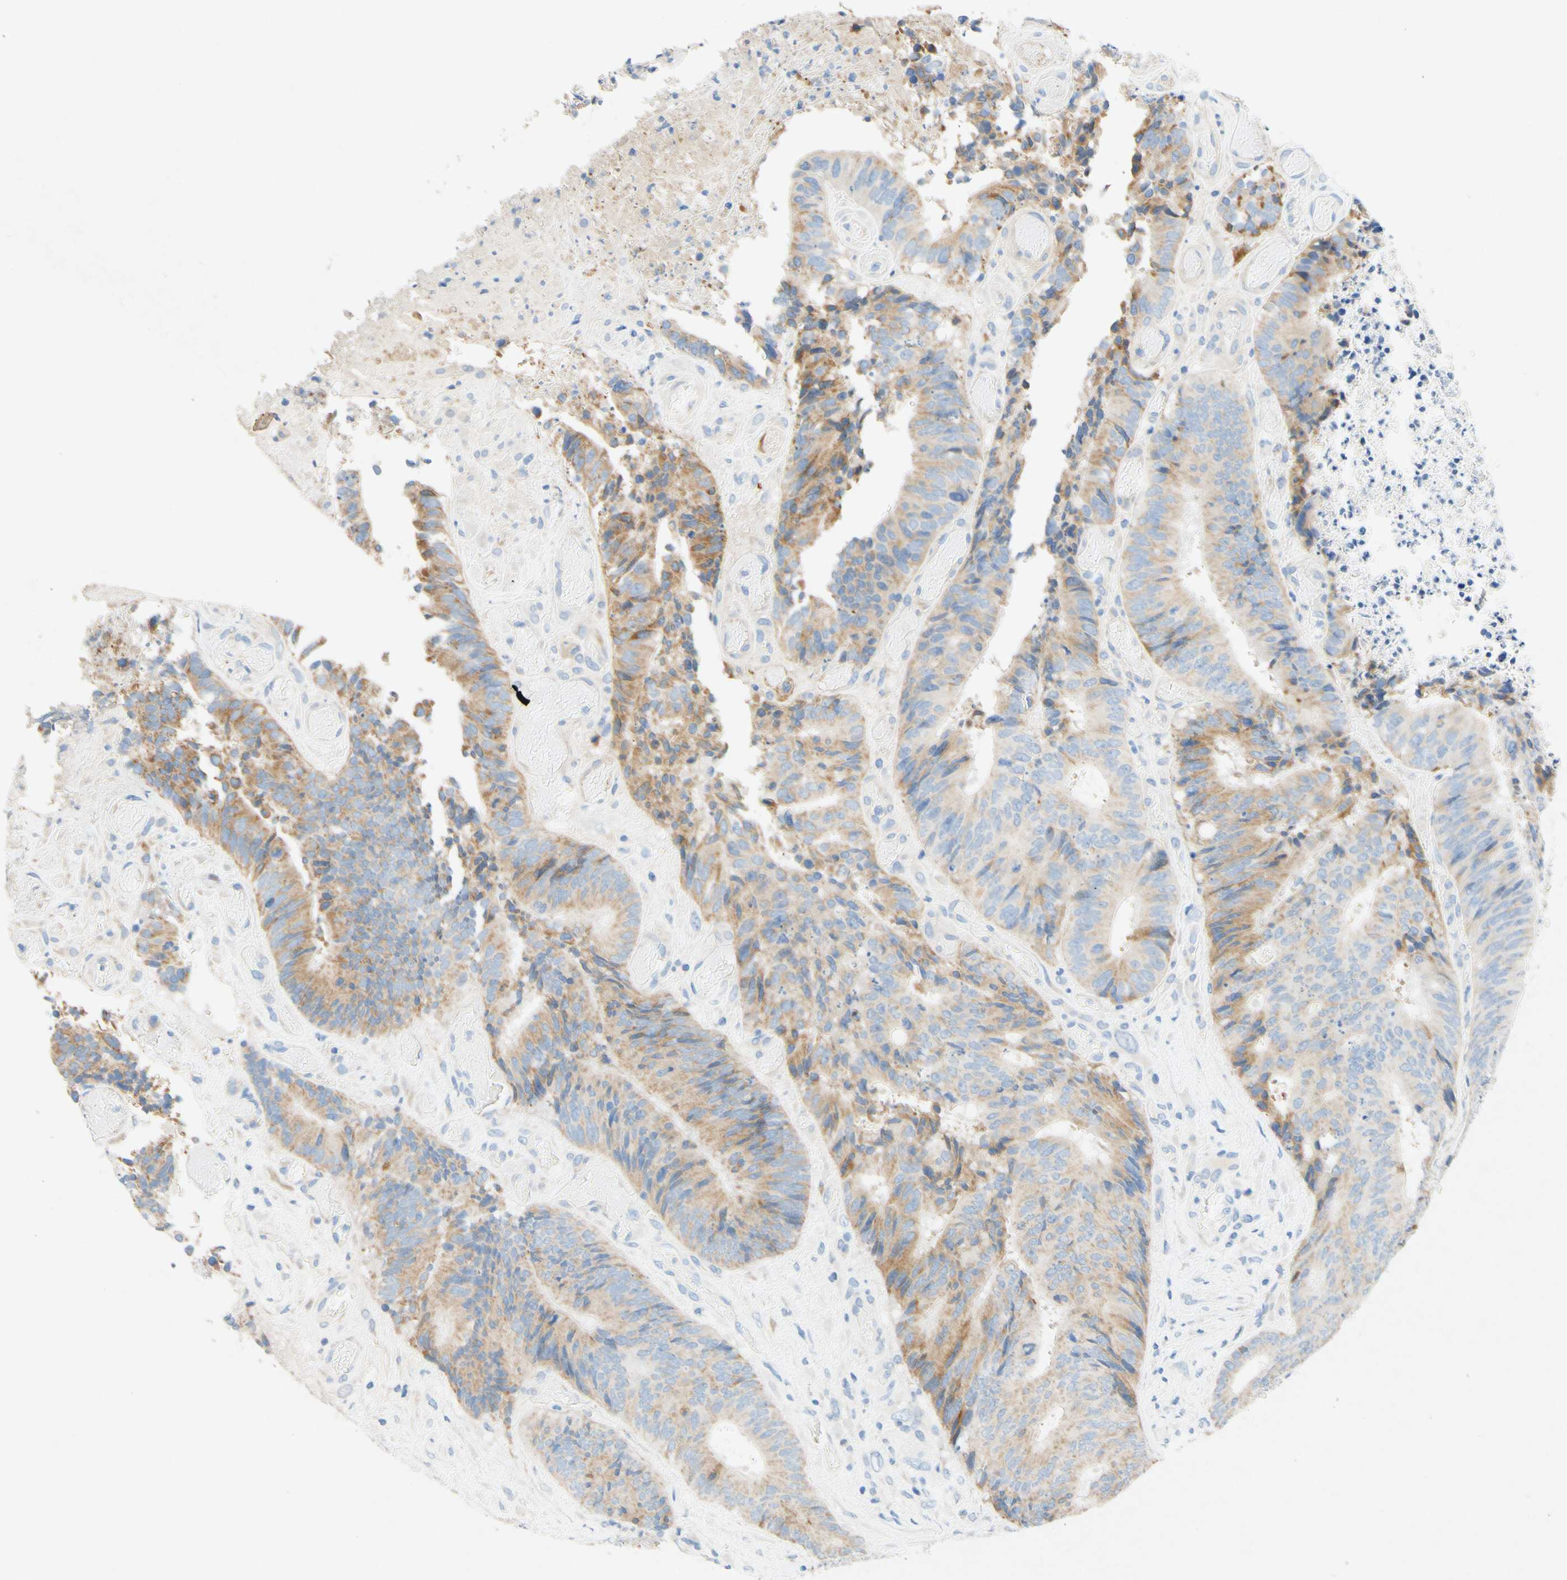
{"staining": {"intensity": "weak", "quantity": "25%-75%", "location": "cytoplasmic/membranous"}, "tissue": "colorectal cancer", "cell_type": "Tumor cells", "image_type": "cancer", "snomed": [{"axis": "morphology", "description": "Adenocarcinoma, NOS"}, {"axis": "topography", "description": "Rectum"}], "caption": "Tumor cells show low levels of weak cytoplasmic/membranous expression in approximately 25%-75% of cells in colorectal cancer (adenocarcinoma). The protein of interest is stained brown, and the nuclei are stained in blue (DAB IHC with brightfield microscopy, high magnification).", "gene": "SLC46A1", "patient": {"sex": "male", "age": 72}}